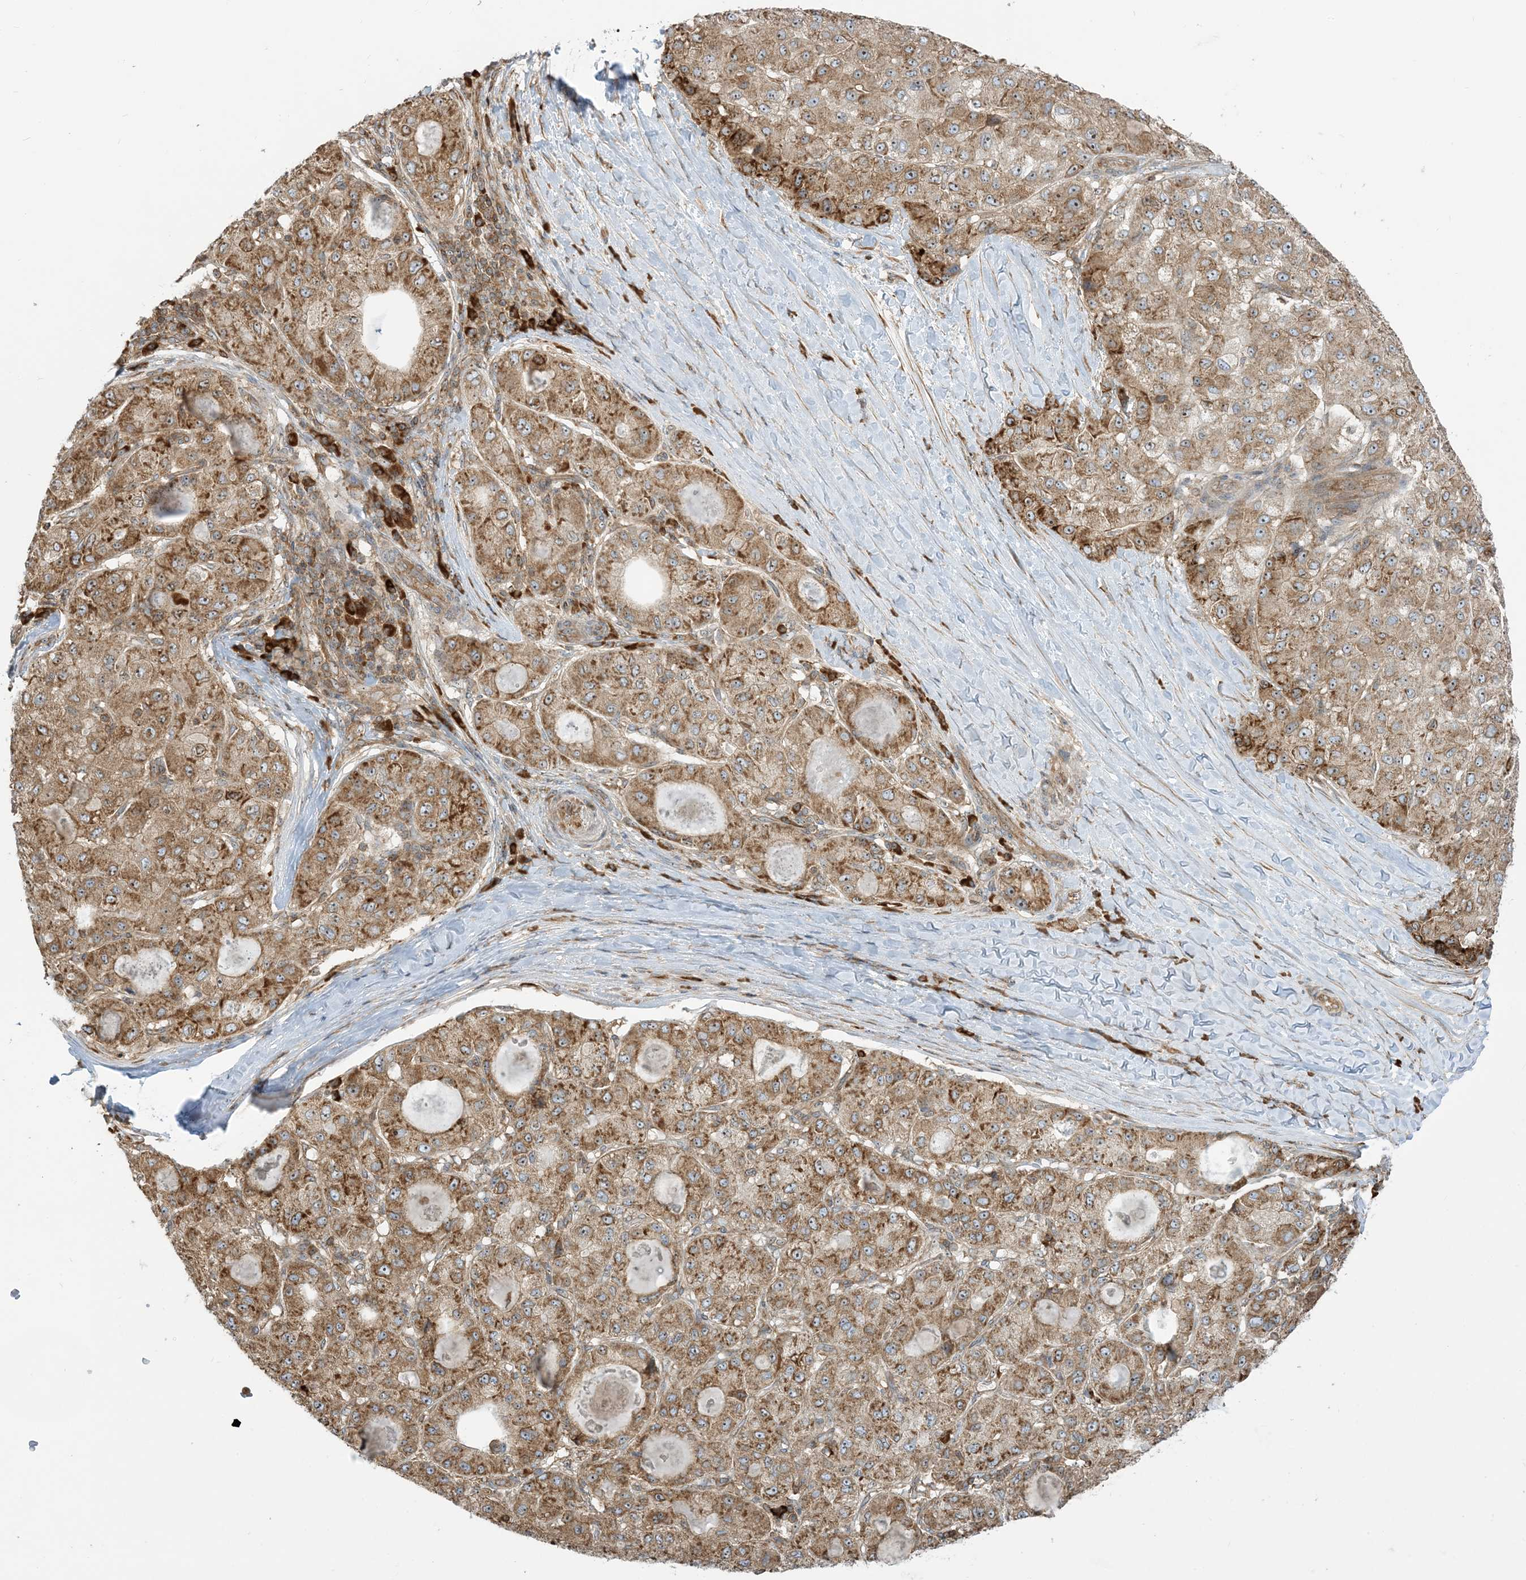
{"staining": {"intensity": "moderate", "quantity": ">75%", "location": "cytoplasmic/membranous,nuclear"}, "tissue": "liver cancer", "cell_type": "Tumor cells", "image_type": "cancer", "snomed": [{"axis": "morphology", "description": "Carcinoma, Hepatocellular, NOS"}, {"axis": "topography", "description": "Liver"}], "caption": "A brown stain highlights moderate cytoplasmic/membranous and nuclear positivity of a protein in hepatocellular carcinoma (liver) tumor cells. (Brightfield microscopy of DAB IHC at high magnification).", "gene": "SRP72", "patient": {"sex": "male", "age": 80}}